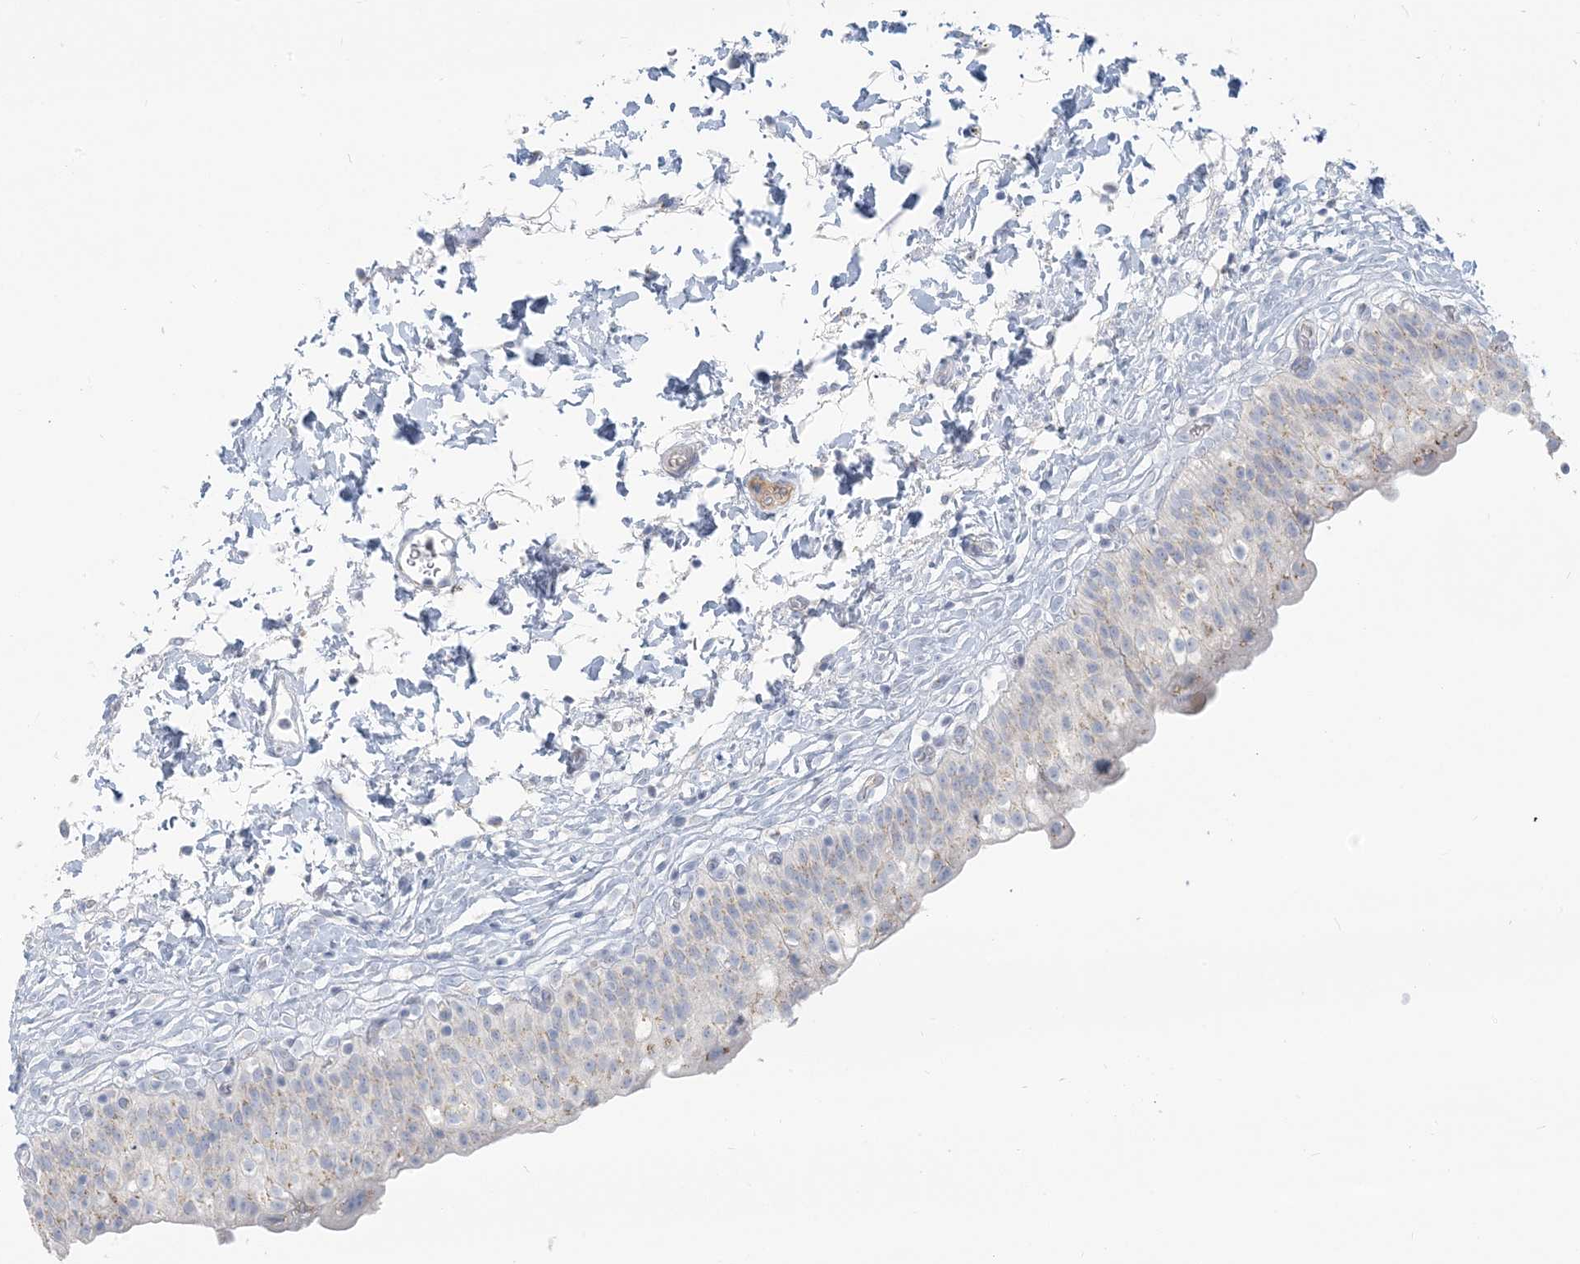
{"staining": {"intensity": "moderate", "quantity": "<25%", "location": "cytoplasmic/membranous"}, "tissue": "urinary bladder", "cell_type": "Urothelial cells", "image_type": "normal", "snomed": [{"axis": "morphology", "description": "Normal tissue, NOS"}, {"axis": "topography", "description": "Urinary bladder"}], "caption": "Brown immunohistochemical staining in unremarkable urinary bladder demonstrates moderate cytoplasmic/membranous expression in approximately <25% of urothelial cells. The staining was performed using DAB to visualize the protein expression in brown, while the nuclei were stained in blue with hematoxylin (Magnification: 20x).", "gene": "SCML1", "patient": {"sex": "male", "age": 55}}